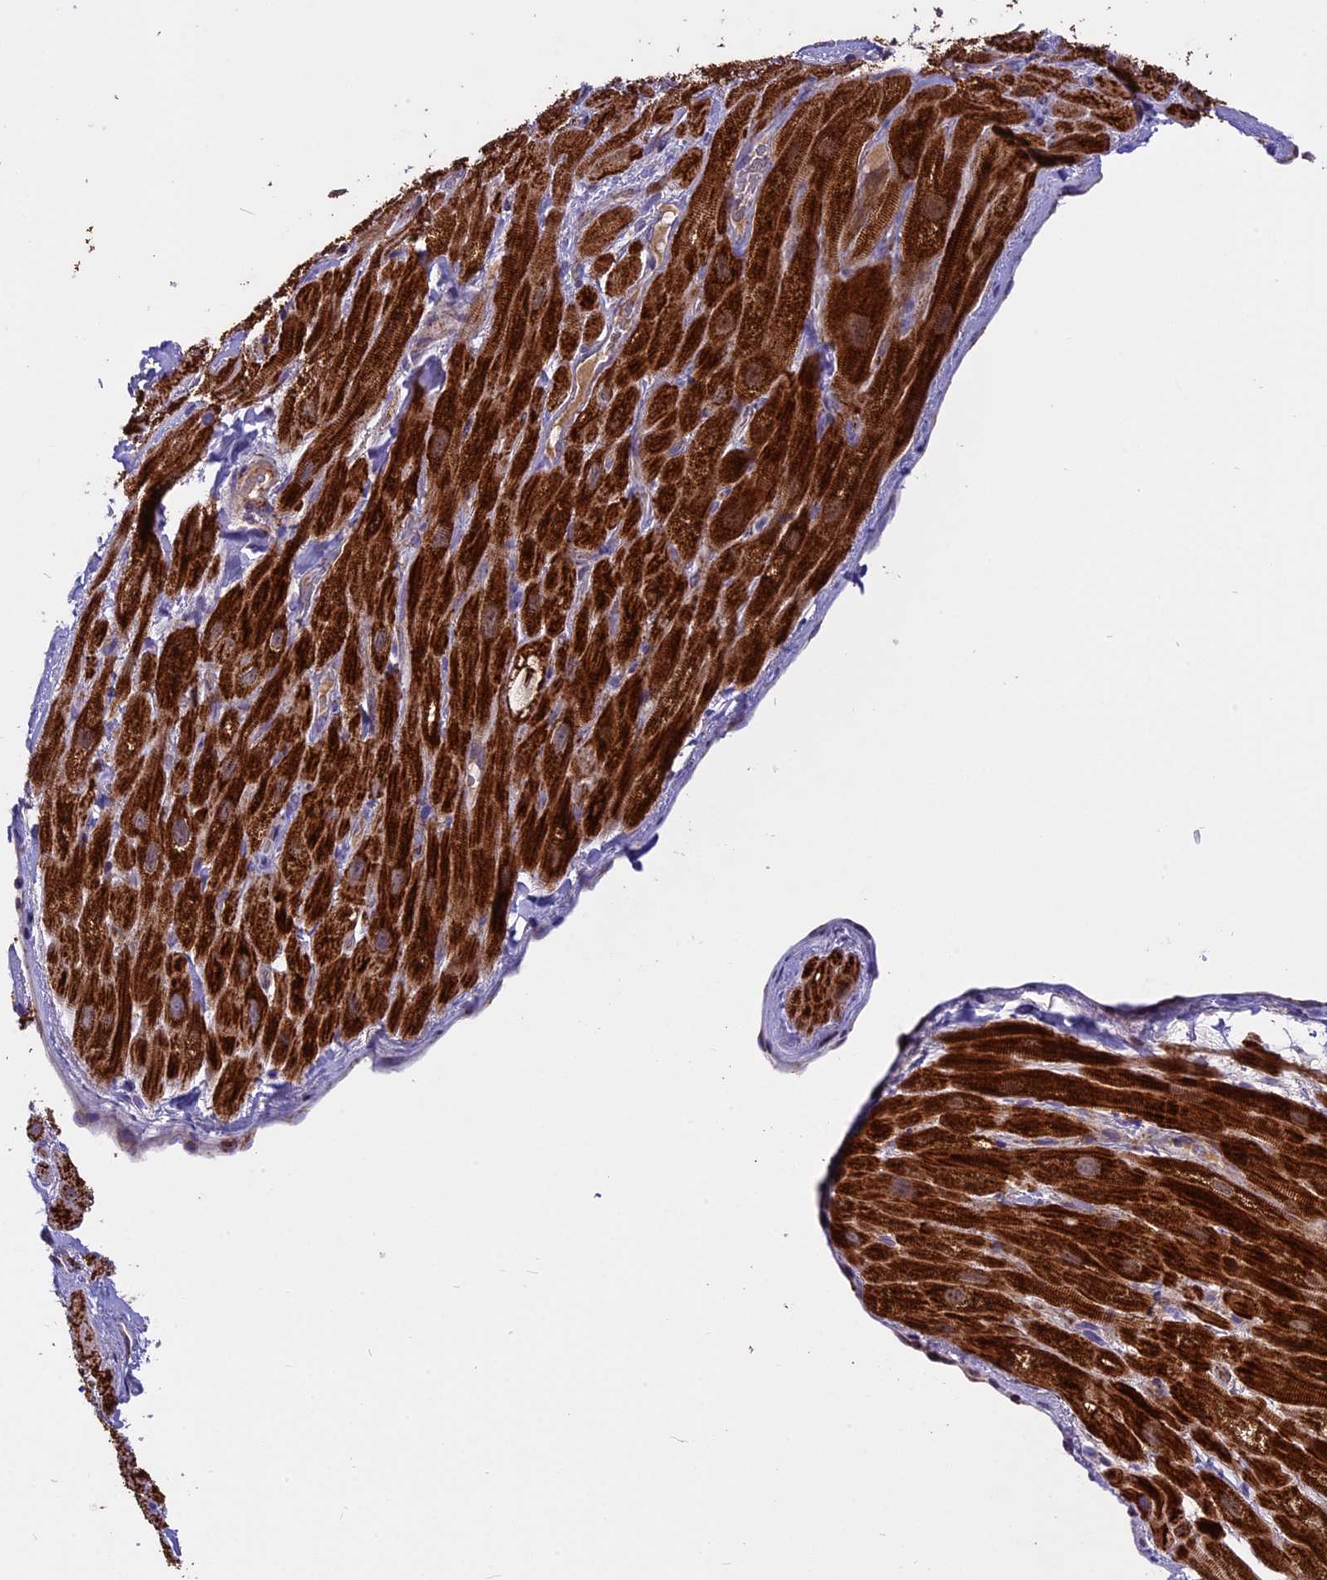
{"staining": {"intensity": "strong", "quantity": ">75%", "location": "cytoplasmic/membranous"}, "tissue": "heart muscle", "cell_type": "Cardiomyocytes", "image_type": "normal", "snomed": [{"axis": "morphology", "description": "Normal tissue, NOS"}, {"axis": "topography", "description": "Heart"}], "caption": "Immunohistochemistry (IHC) of unremarkable human heart muscle demonstrates high levels of strong cytoplasmic/membranous positivity in approximately >75% of cardiomyocytes.", "gene": "COX17", "patient": {"sex": "male", "age": 65}}